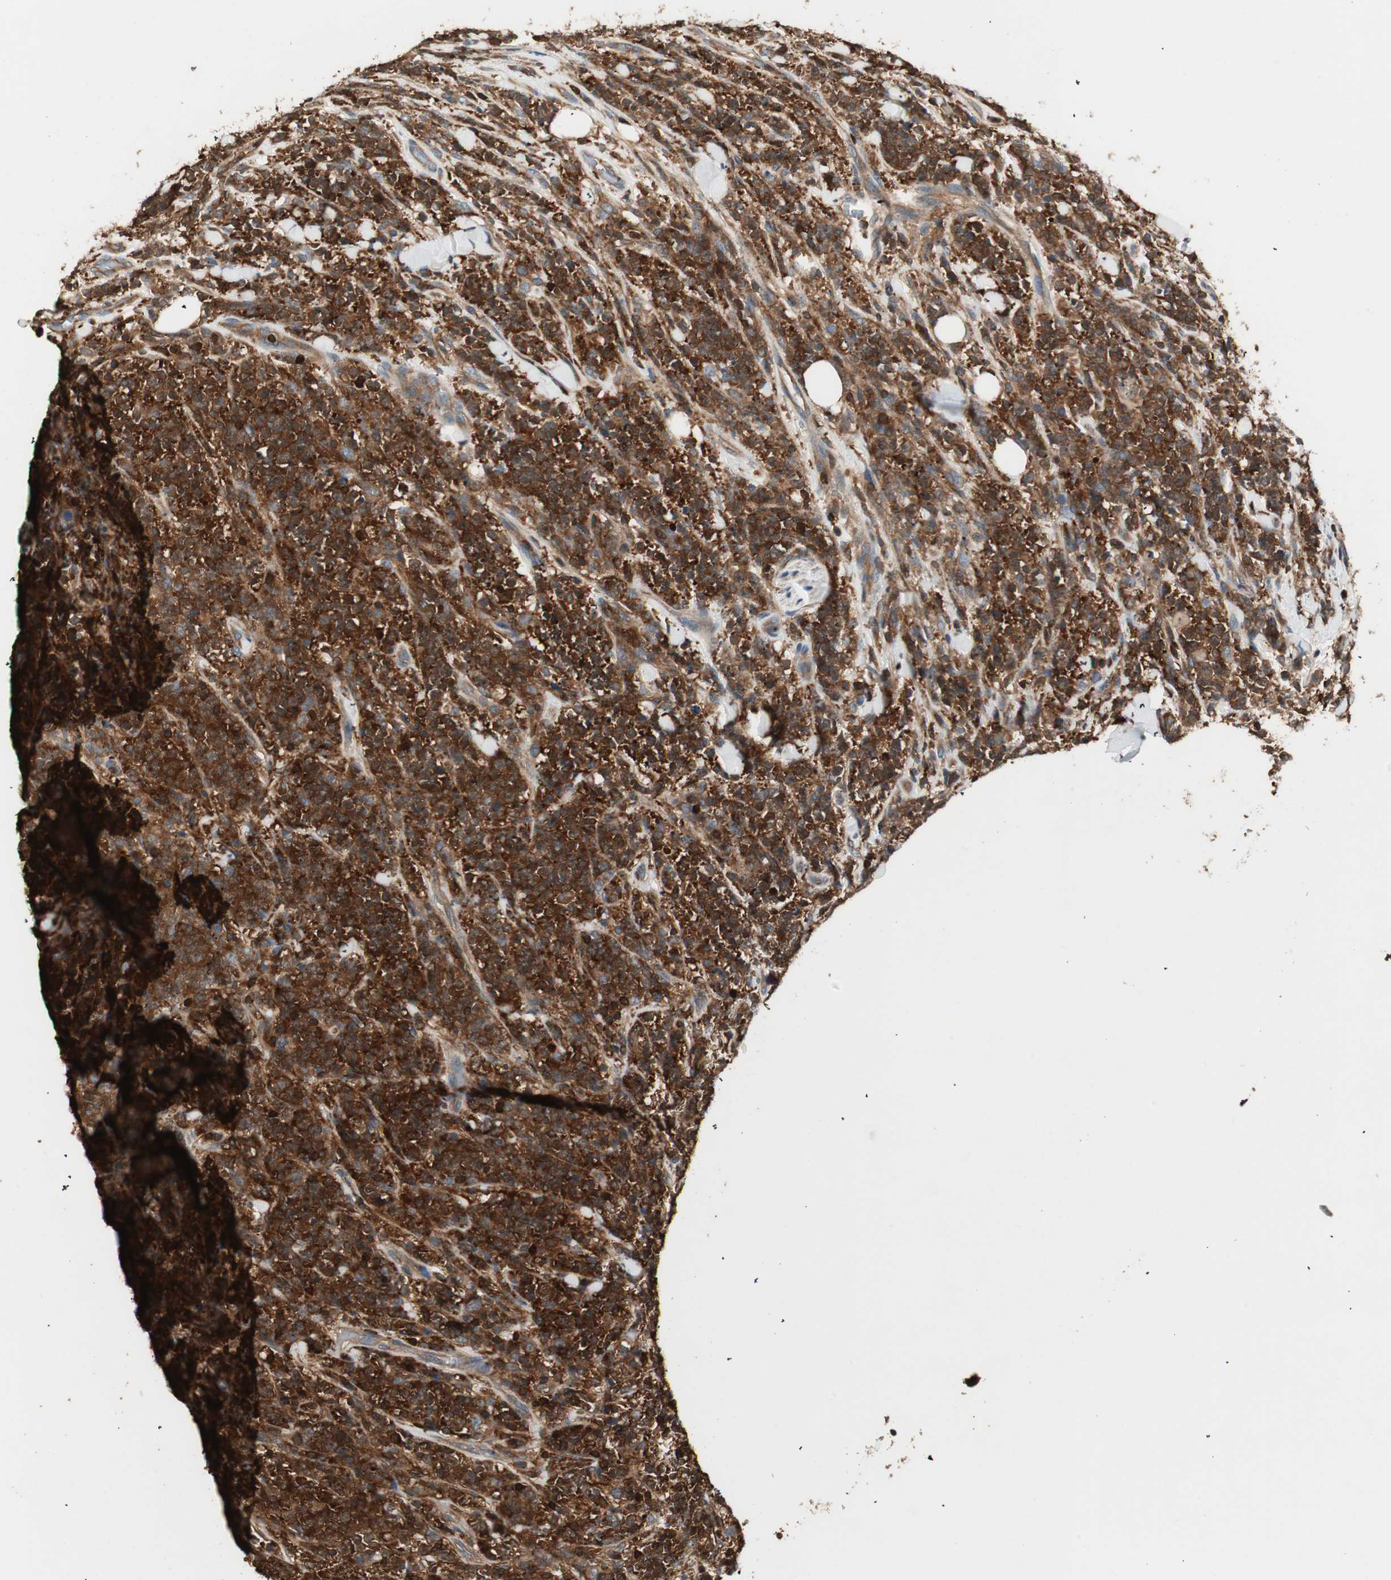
{"staining": {"intensity": "strong", "quantity": ">75%", "location": "cytoplasmic/membranous"}, "tissue": "lymphoma", "cell_type": "Tumor cells", "image_type": "cancer", "snomed": [{"axis": "morphology", "description": "Malignant lymphoma, non-Hodgkin's type, High grade"}, {"axis": "topography", "description": "Soft tissue"}], "caption": "Immunohistochemical staining of lymphoma reveals high levels of strong cytoplasmic/membranous expression in about >75% of tumor cells.", "gene": "CRLF3", "patient": {"sex": "male", "age": 18}}